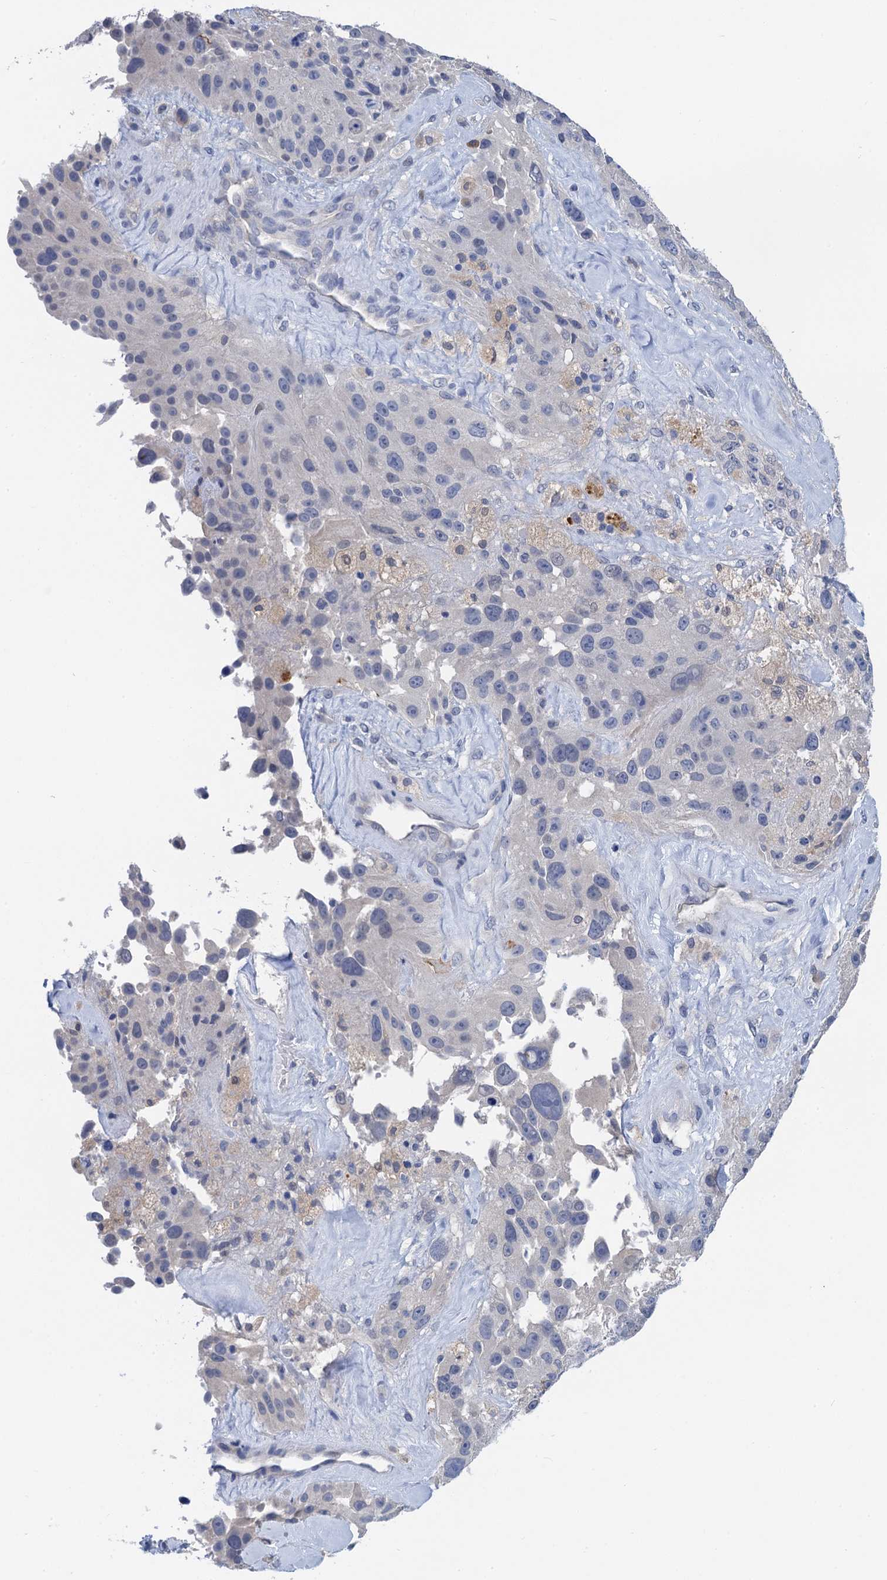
{"staining": {"intensity": "negative", "quantity": "none", "location": "none"}, "tissue": "melanoma", "cell_type": "Tumor cells", "image_type": "cancer", "snomed": [{"axis": "morphology", "description": "Malignant melanoma, Metastatic site"}, {"axis": "topography", "description": "Lymph node"}], "caption": "Tumor cells show no significant protein staining in melanoma.", "gene": "TMEM39B", "patient": {"sex": "male", "age": 62}}